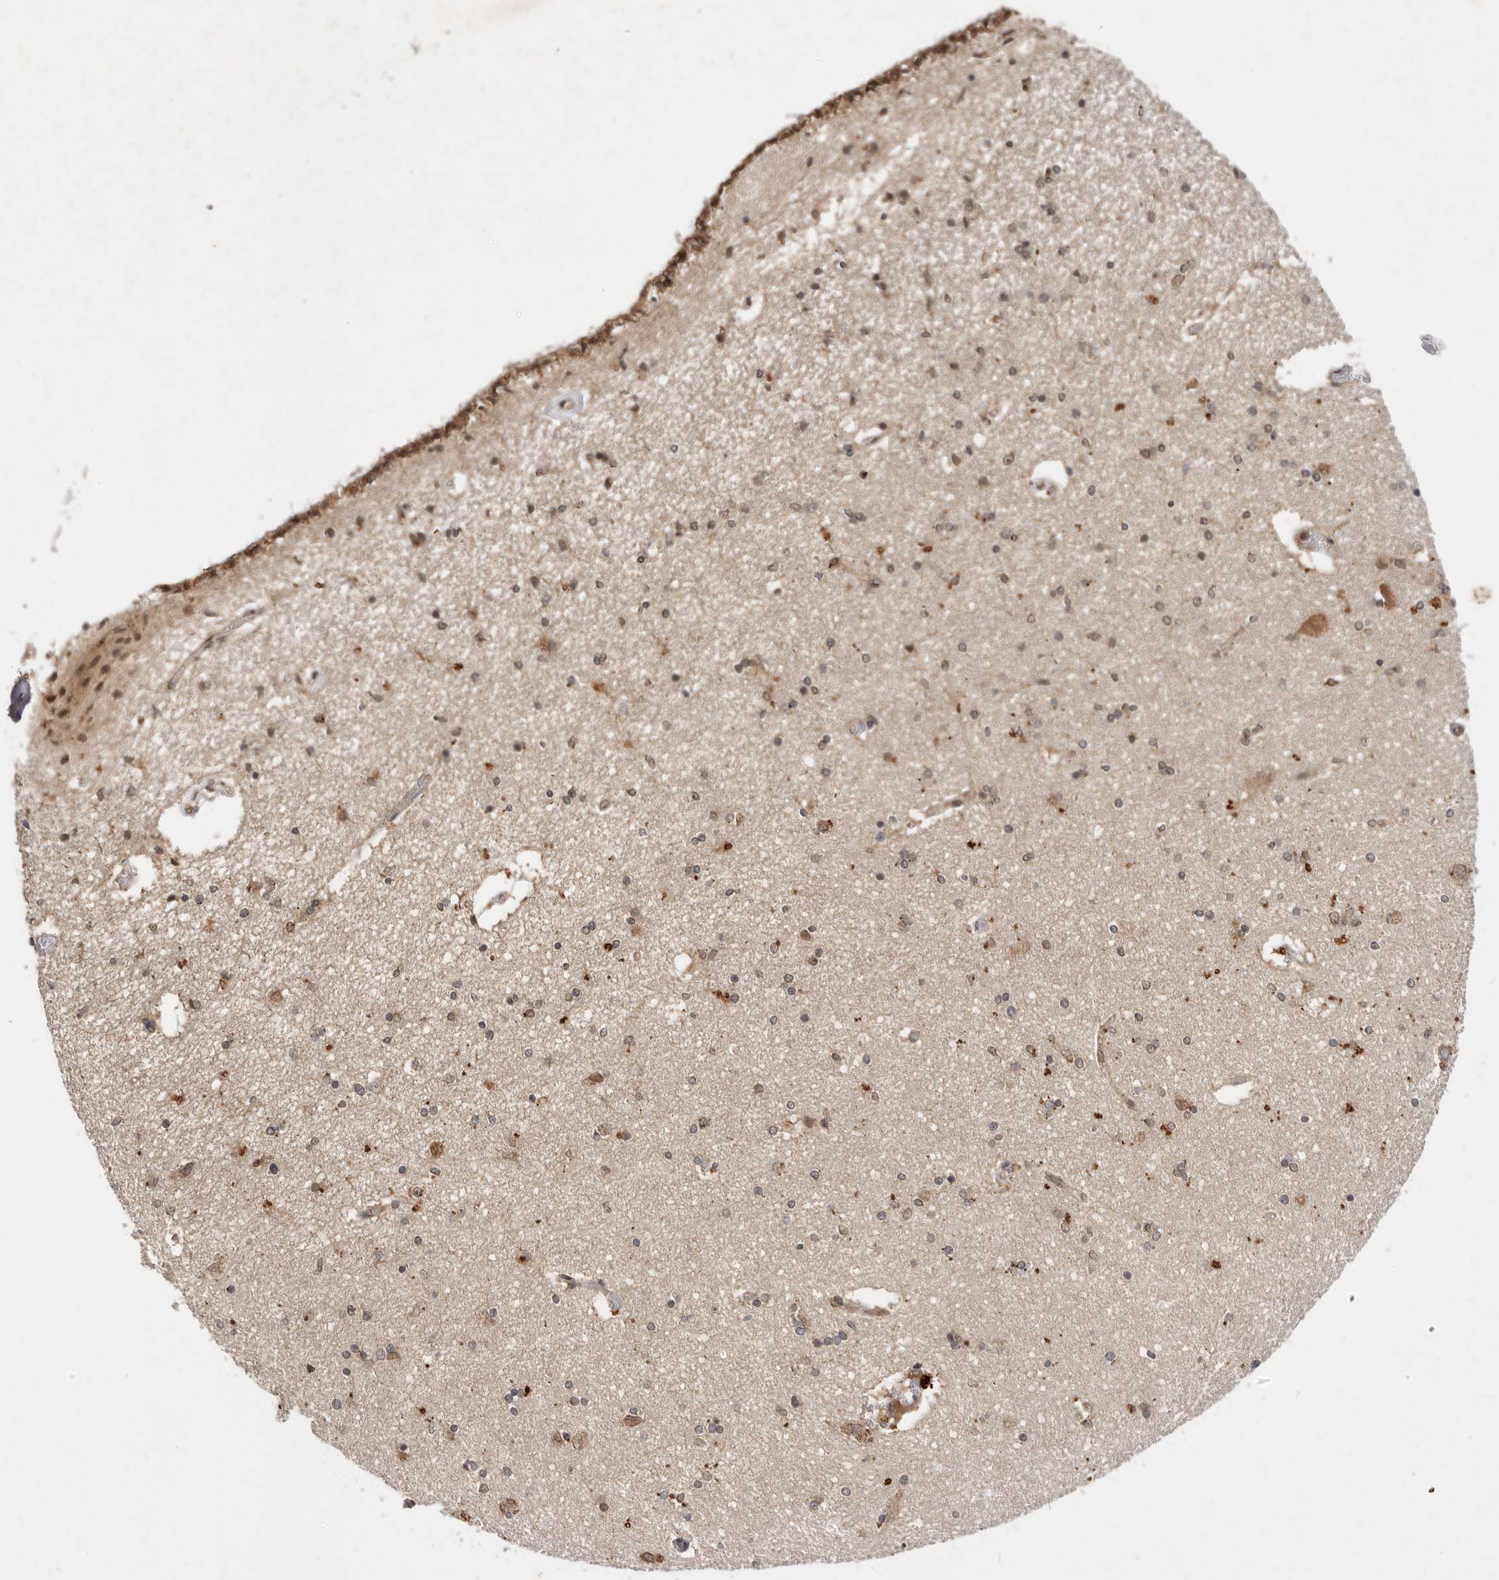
{"staining": {"intensity": "moderate", "quantity": ">75%", "location": "cytoplasmic/membranous,nuclear"}, "tissue": "hippocampus", "cell_type": "Glial cells", "image_type": "normal", "snomed": [{"axis": "morphology", "description": "Normal tissue, NOS"}, {"axis": "topography", "description": "Hippocampus"}], "caption": "Brown immunohistochemical staining in unremarkable hippocampus displays moderate cytoplasmic/membranous,nuclear staining in about >75% of glial cells.", "gene": "TARS2", "patient": {"sex": "female", "age": 54}}